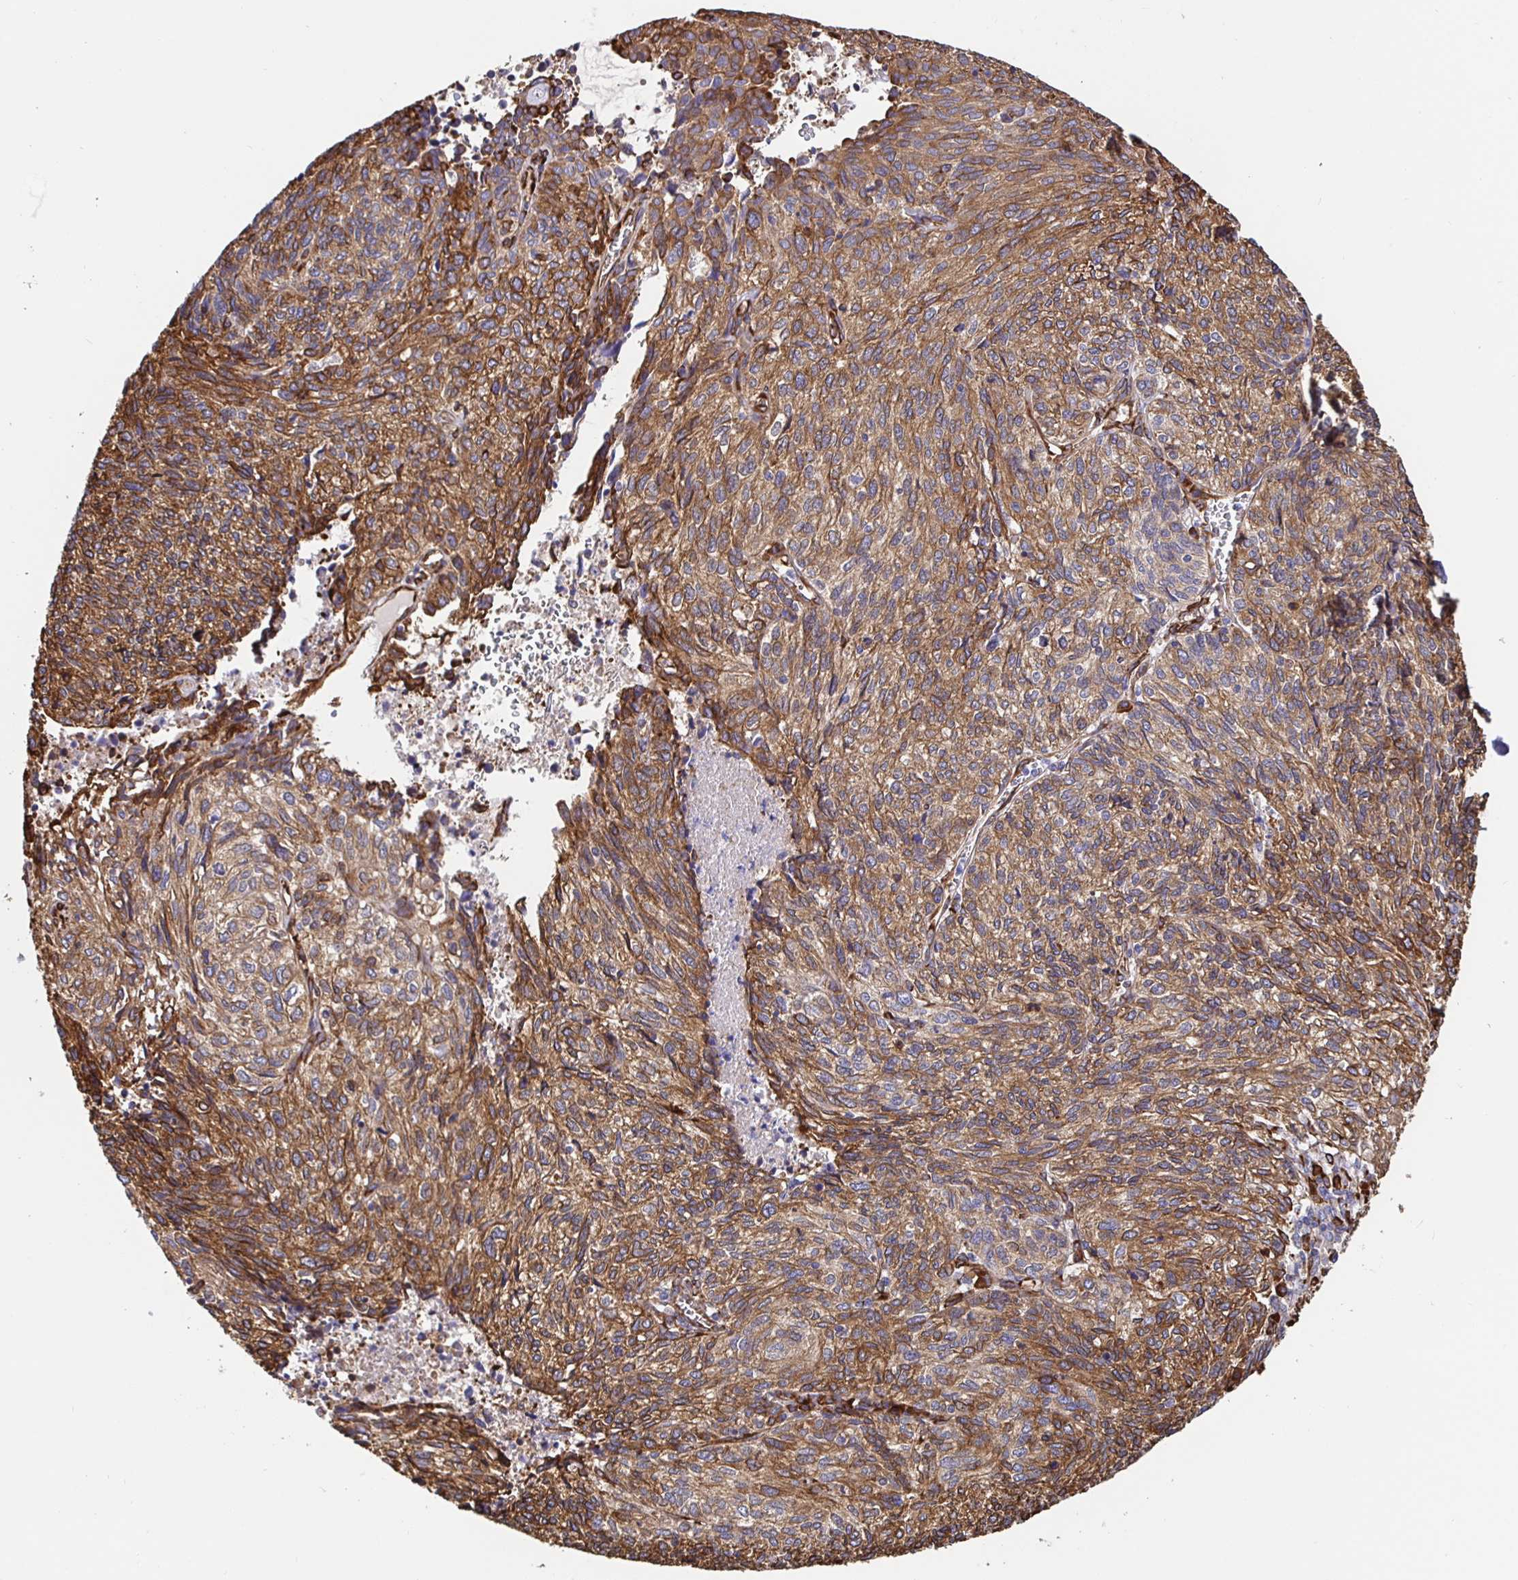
{"staining": {"intensity": "moderate", "quantity": ">75%", "location": "cytoplasmic/membranous"}, "tissue": "cervical cancer", "cell_type": "Tumor cells", "image_type": "cancer", "snomed": [{"axis": "morphology", "description": "Squamous cell carcinoma, NOS"}, {"axis": "topography", "description": "Cervix"}], "caption": "Immunohistochemistry of squamous cell carcinoma (cervical) exhibits medium levels of moderate cytoplasmic/membranous positivity in about >75% of tumor cells.", "gene": "MAOA", "patient": {"sex": "female", "age": 45}}